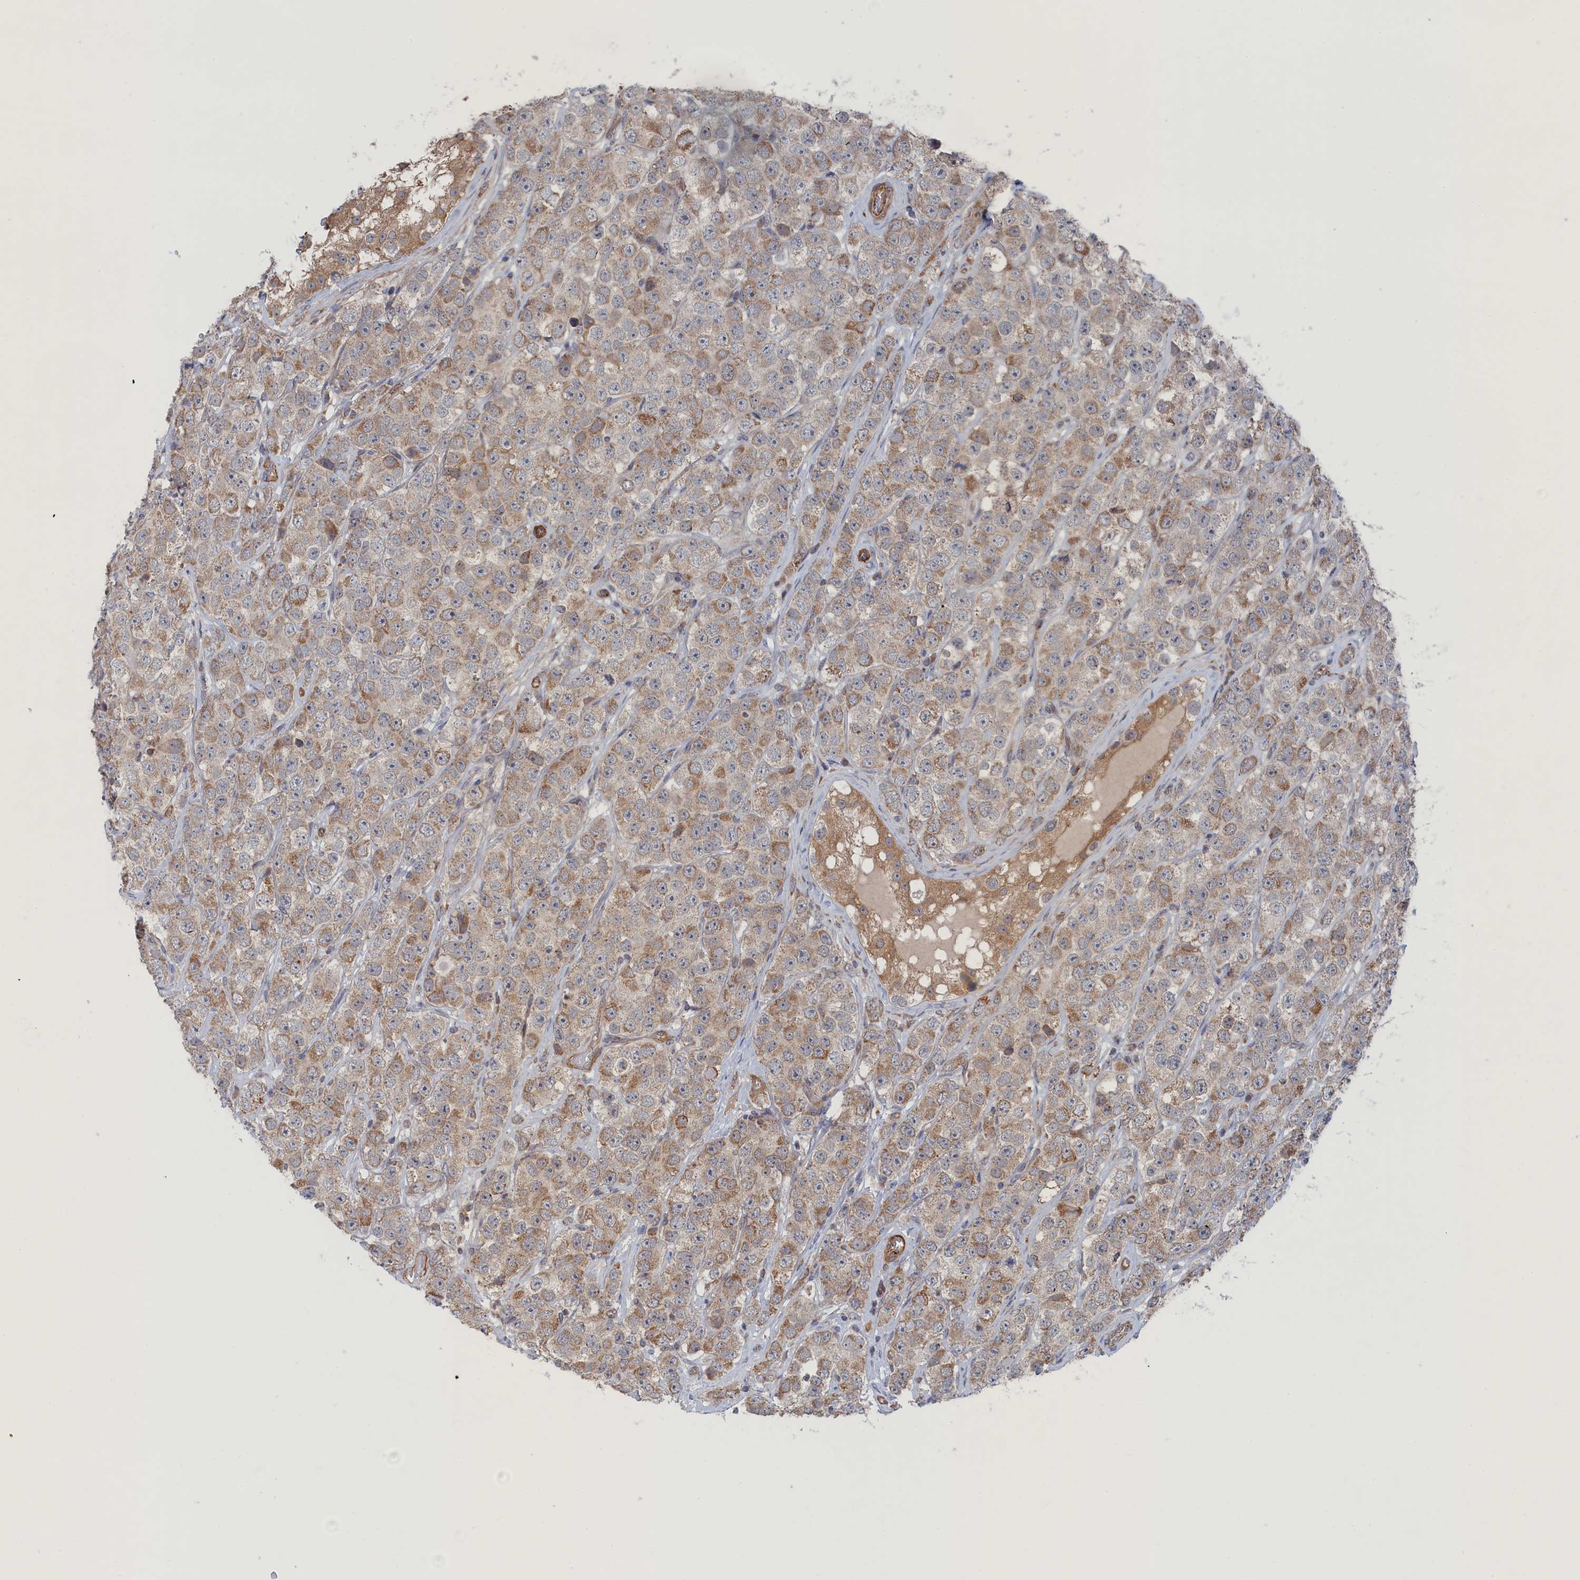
{"staining": {"intensity": "weak", "quantity": ">75%", "location": "cytoplasmic/membranous"}, "tissue": "testis cancer", "cell_type": "Tumor cells", "image_type": "cancer", "snomed": [{"axis": "morphology", "description": "Seminoma, NOS"}, {"axis": "topography", "description": "Testis"}], "caption": "The histopathology image shows immunohistochemical staining of seminoma (testis). There is weak cytoplasmic/membranous positivity is appreciated in about >75% of tumor cells.", "gene": "FILIP1L", "patient": {"sex": "male", "age": 28}}